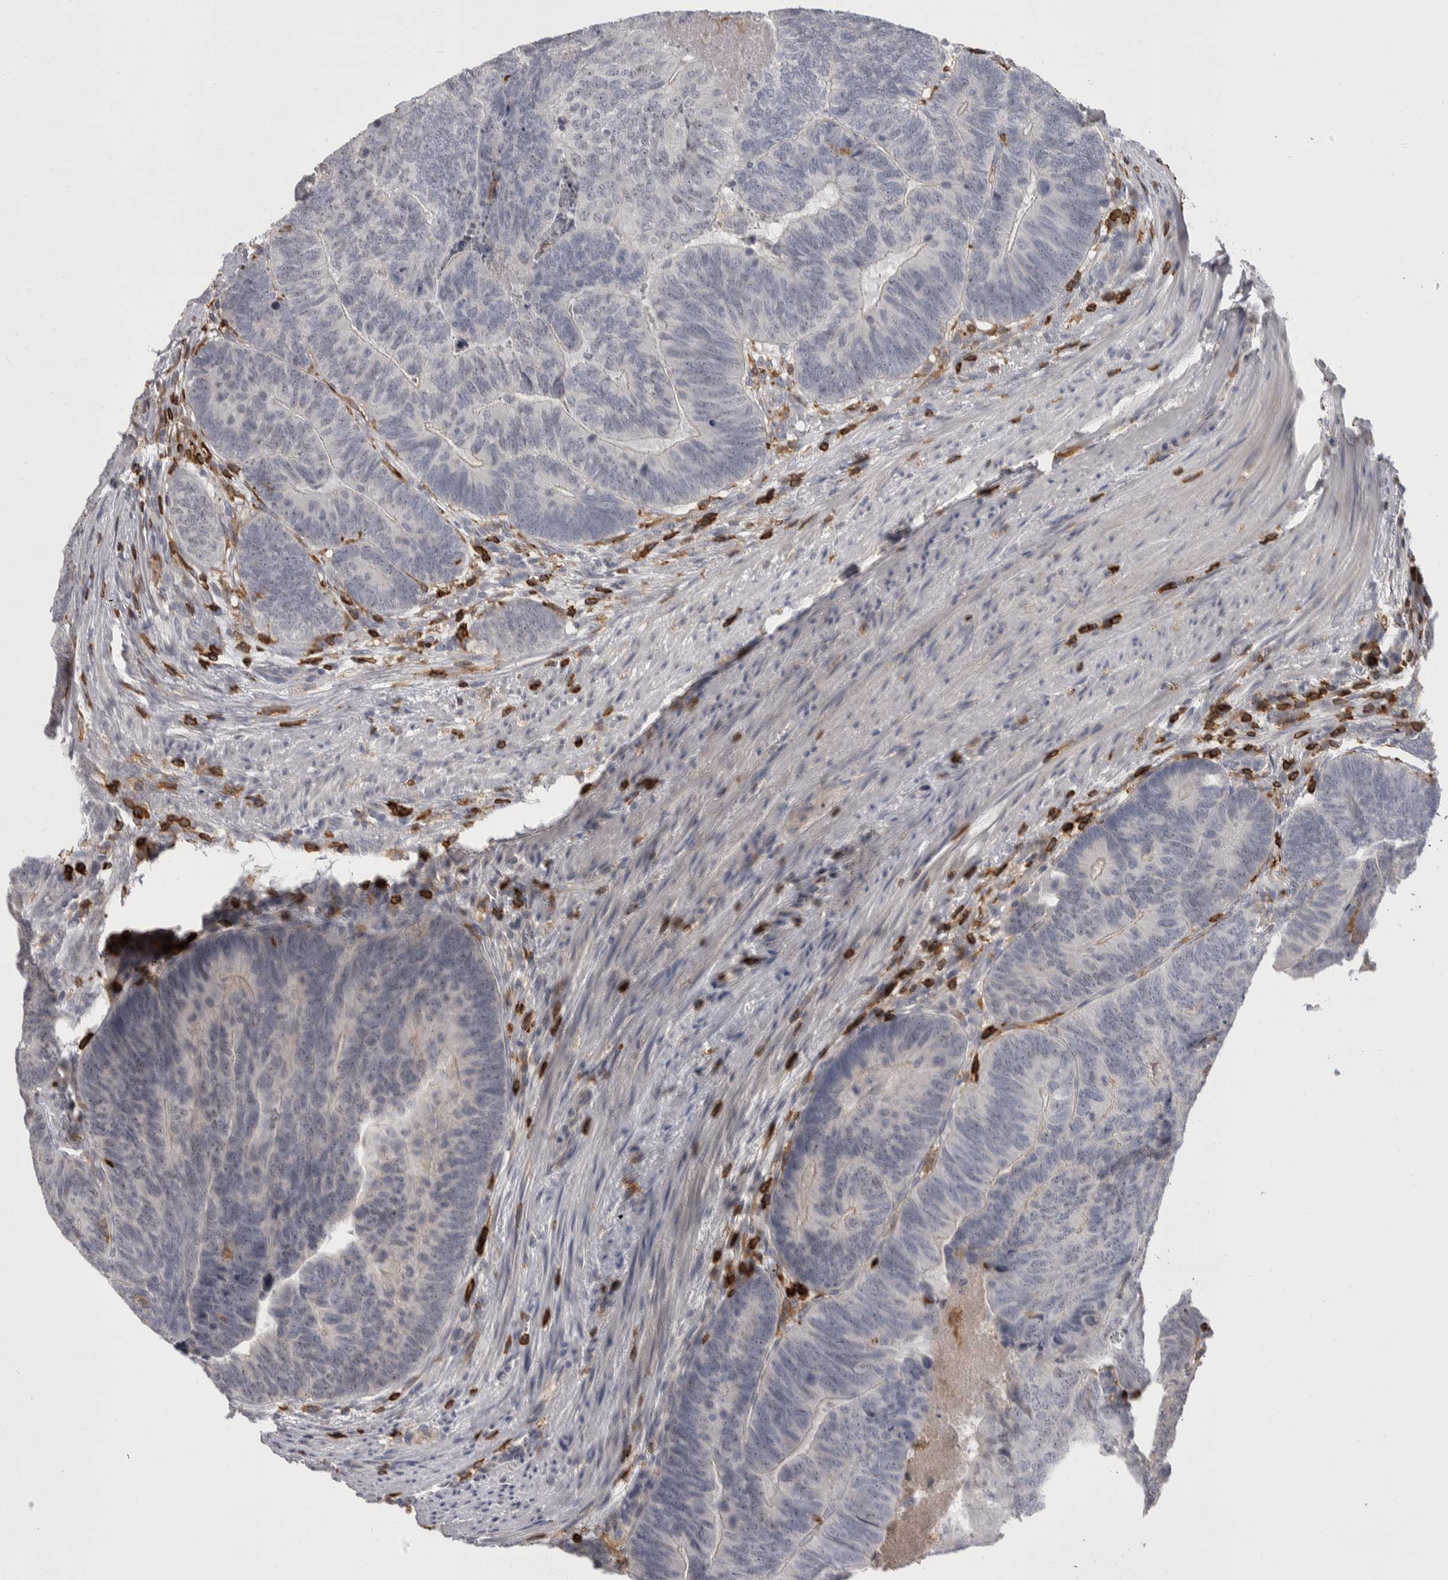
{"staining": {"intensity": "negative", "quantity": "none", "location": "none"}, "tissue": "colorectal cancer", "cell_type": "Tumor cells", "image_type": "cancer", "snomed": [{"axis": "morphology", "description": "Adenocarcinoma, NOS"}, {"axis": "topography", "description": "Colon"}], "caption": "Immunohistochemistry (IHC) photomicrograph of neoplastic tissue: colorectal cancer (adenocarcinoma) stained with DAB demonstrates no significant protein staining in tumor cells.", "gene": "CEP295NL", "patient": {"sex": "female", "age": 67}}